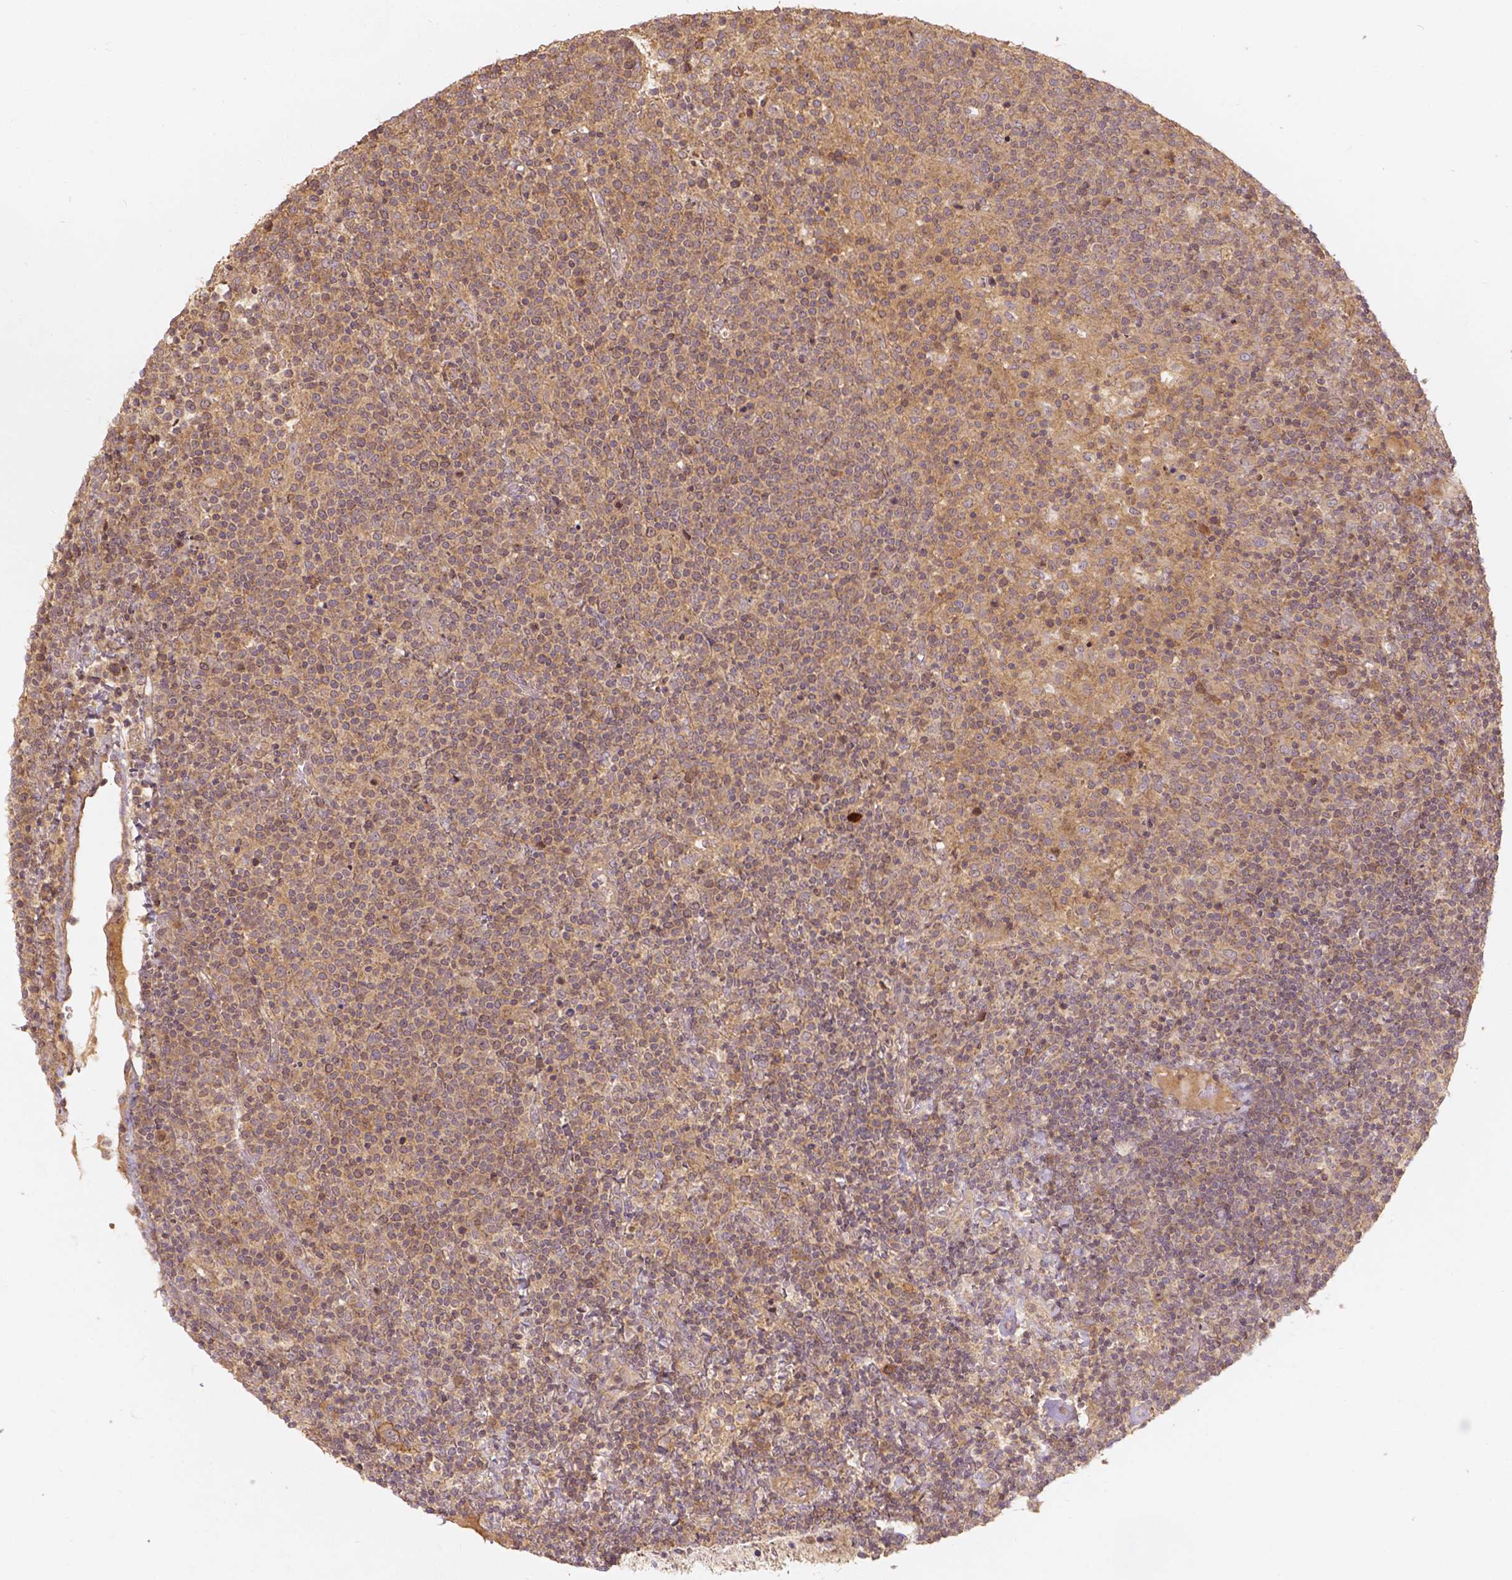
{"staining": {"intensity": "moderate", "quantity": ">75%", "location": "cytoplasmic/membranous"}, "tissue": "lymphoma", "cell_type": "Tumor cells", "image_type": "cancer", "snomed": [{"axis": "morphology", "description": "Malignant lymphoma, non-Hodgkin's type, High grade"}, {"axis": "topography", "description": "Lymph node"}], "caption": "Protein staining of malignant lymphoma, non-Hodgkin's type (high-grade) tissue reveals moderate cytoplasmic/membranous expression in about >75% of tumor cells.", "gene": "XPR1", "patient": {"sex": "male", "age": 61}}